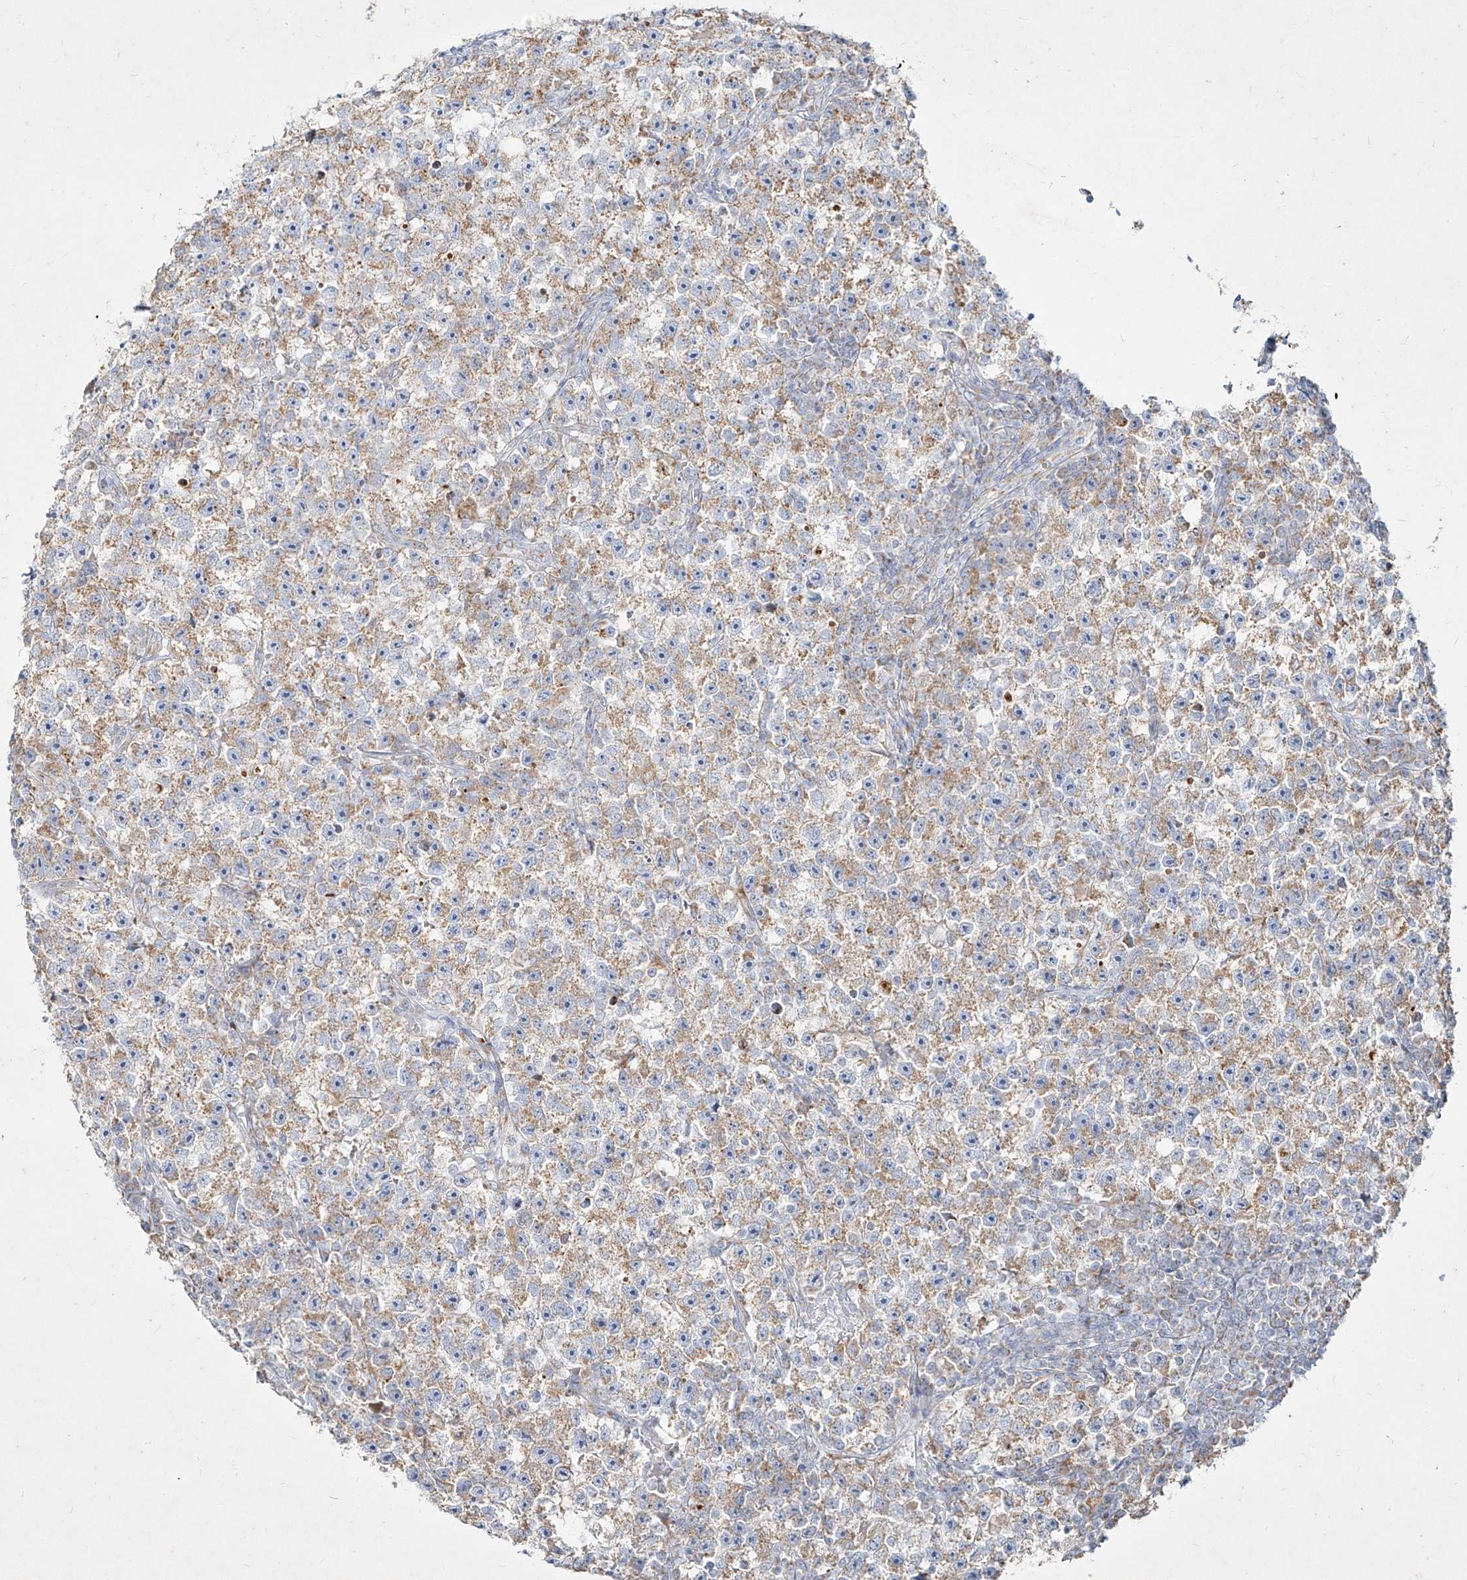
{"staining": {"intensity": "moderate", "quantity": "25%-75%", "location": "cytoplasmic/membranous"}, "tissue": "testis cancer", "cell_type": "Tumor cells", "image_type": "cancer", "snomed": [{"axis": "morphology", "description": "Seminoma, NOS"}, {"axis": "topography", "description": "Testis"}], "caption": "Immunohistochemistry staining of testis cancer, which demonstrates medium levels of moderate cytoplasmic/membranous positivity in approximately 25%-75% of tumor cells indicating moderate cytoplasmic/membranous protein expression. The staining was performed using DAB (brown) for protein detection and nuclei were counterstained in hematoxylin (blue).", "gene": "MTX2", "patient": {"sex": "male", "age": 22}}